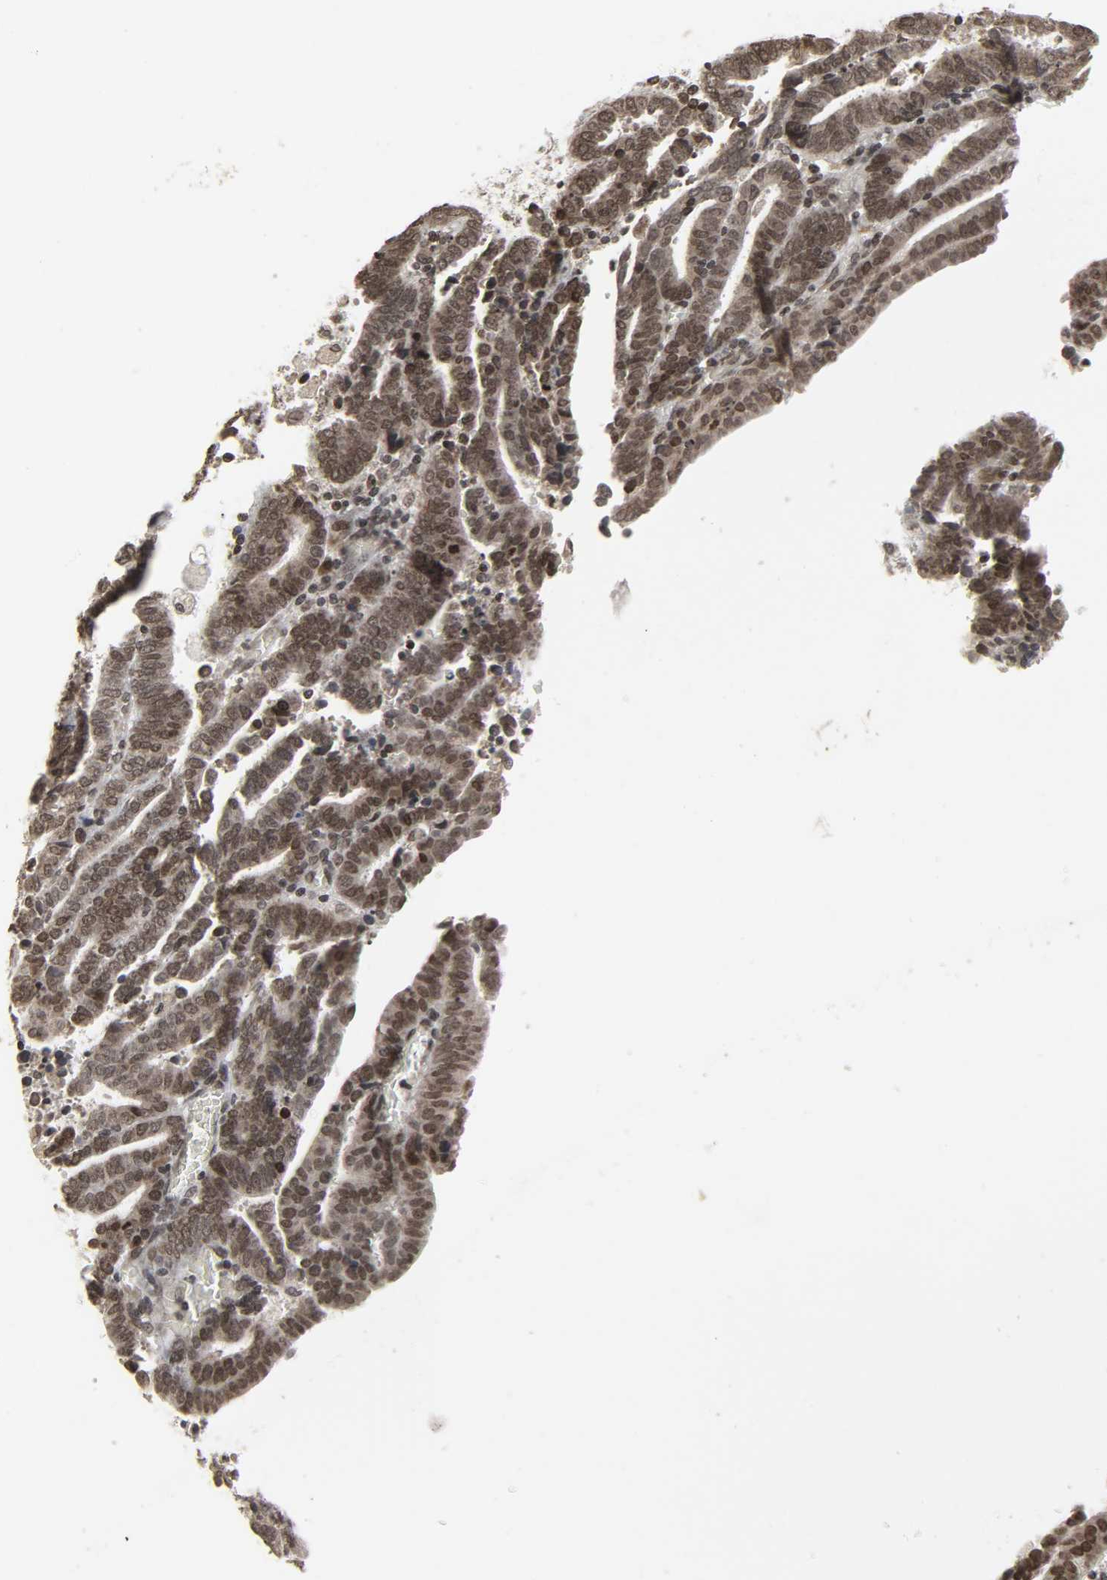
{"staining": {"intensity": "moderate", "quantity": ">75%", "location": "nuclear"}, "tissue": "endometrial cancer", "cell_type": "Tumor cells", "image_type": "cancer", "snomed": [{"axis": "morphology", "description": "Adenocarcinoma, NOS"}, {"axis": "topography", "description": "Uterus"}], "caption": "DAB (3,3'-diaminobenzidine) immunohistochemical staining of human endometrial adenocarcinoma reveals moderate nuclear protein staining in about >75% of tumor cells.", "gene": "XRCC1", "patient": {"sex": "female", "age": 83}}